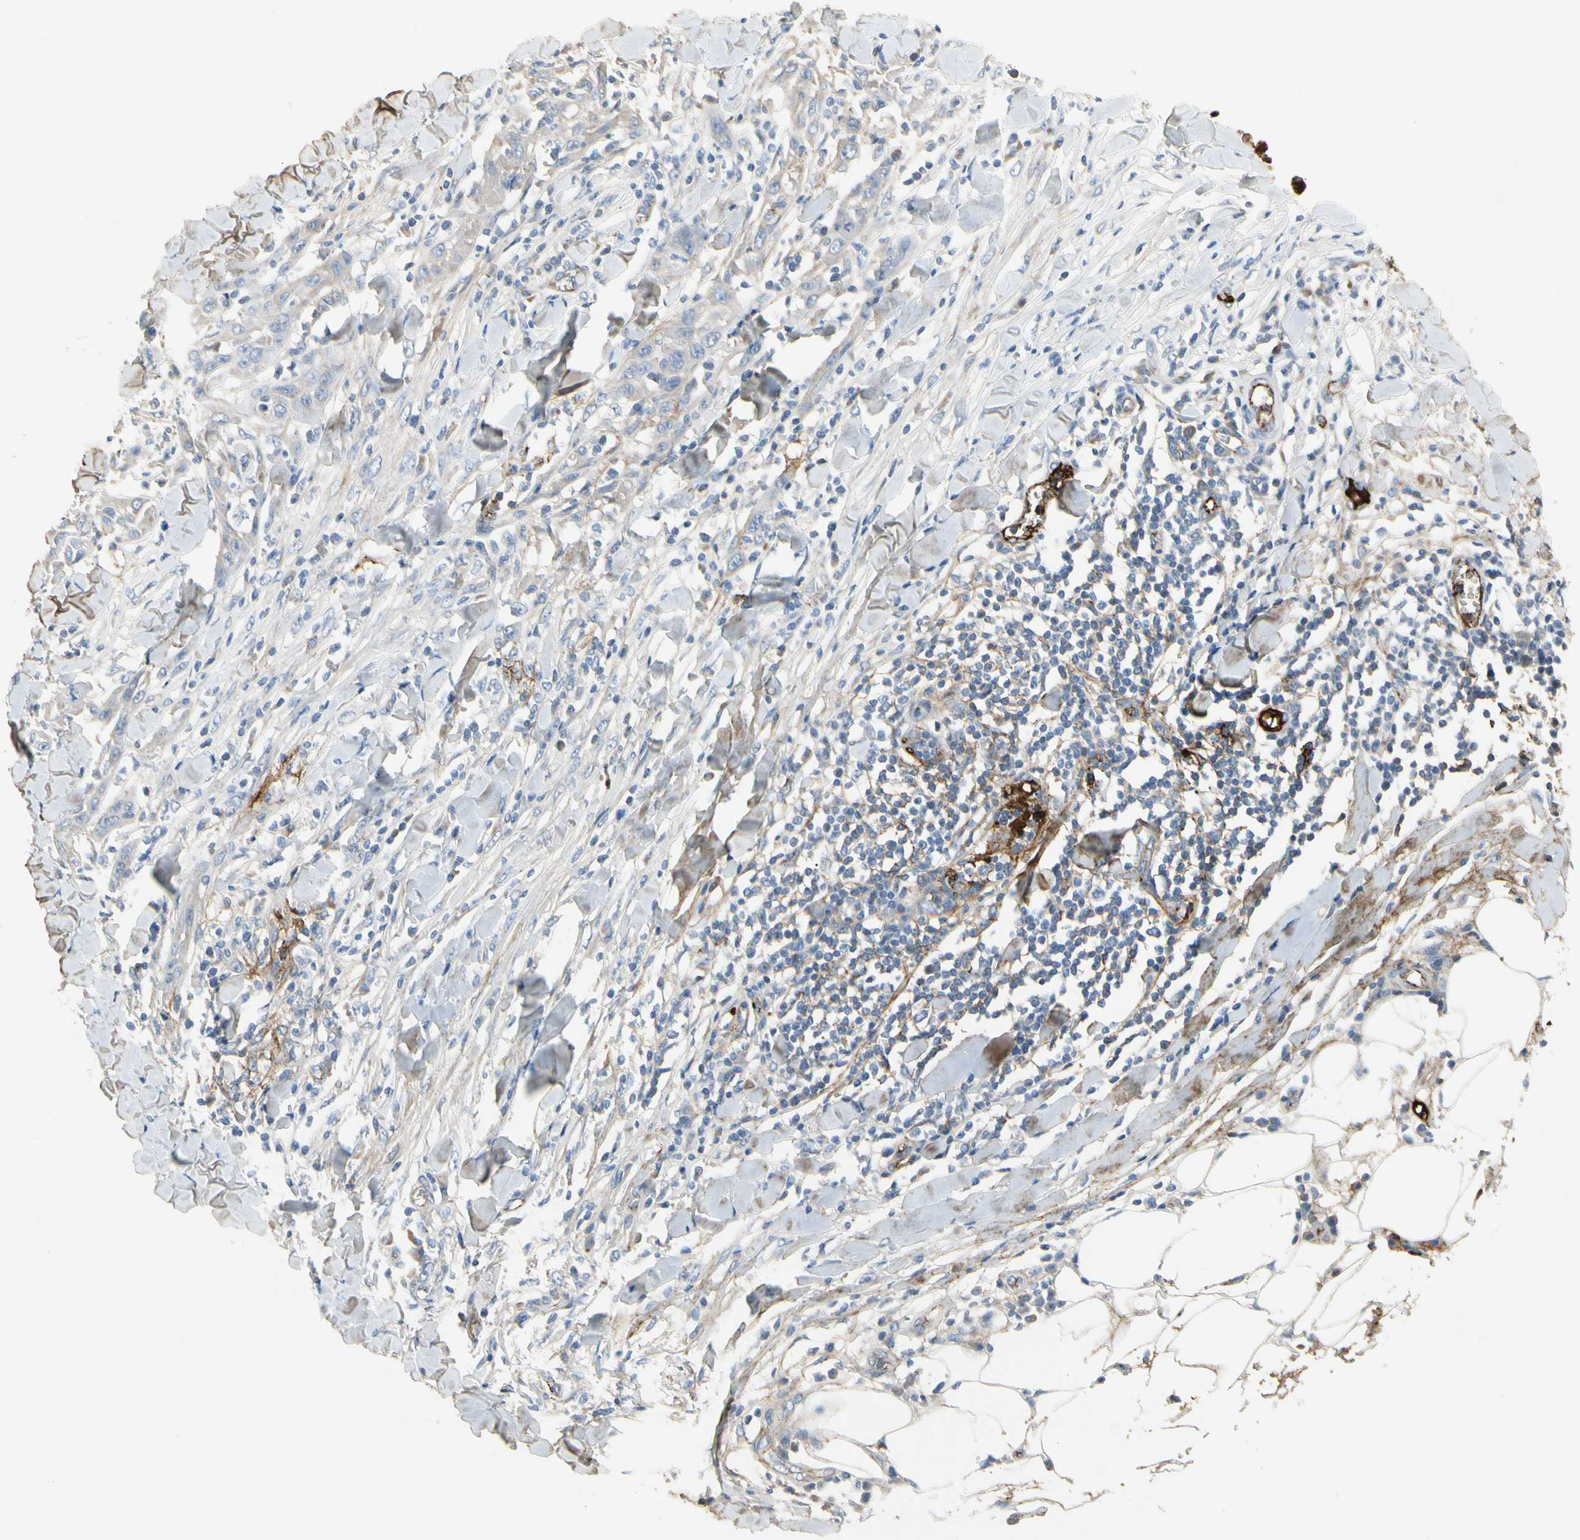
{"staining": {"intensity": "weak", "quantity": "<25%", "location": "cytoplasmic/membranous"}, "tissue": "skin cancer", "cell_type": "Tumor cells", "image_type": "cancer", "snomed": [{"axis": "morphology", "description": "Squamous cell carcinoma, NOS"}, {"axis": "topography", "description": "Skin"}], "caption": "Squamous cell carcinoma (skin) stained for a protein using IHC shows no staining tumor cells.", "gene": "FGB", "patient": {"sex": "male", "age": 24}}